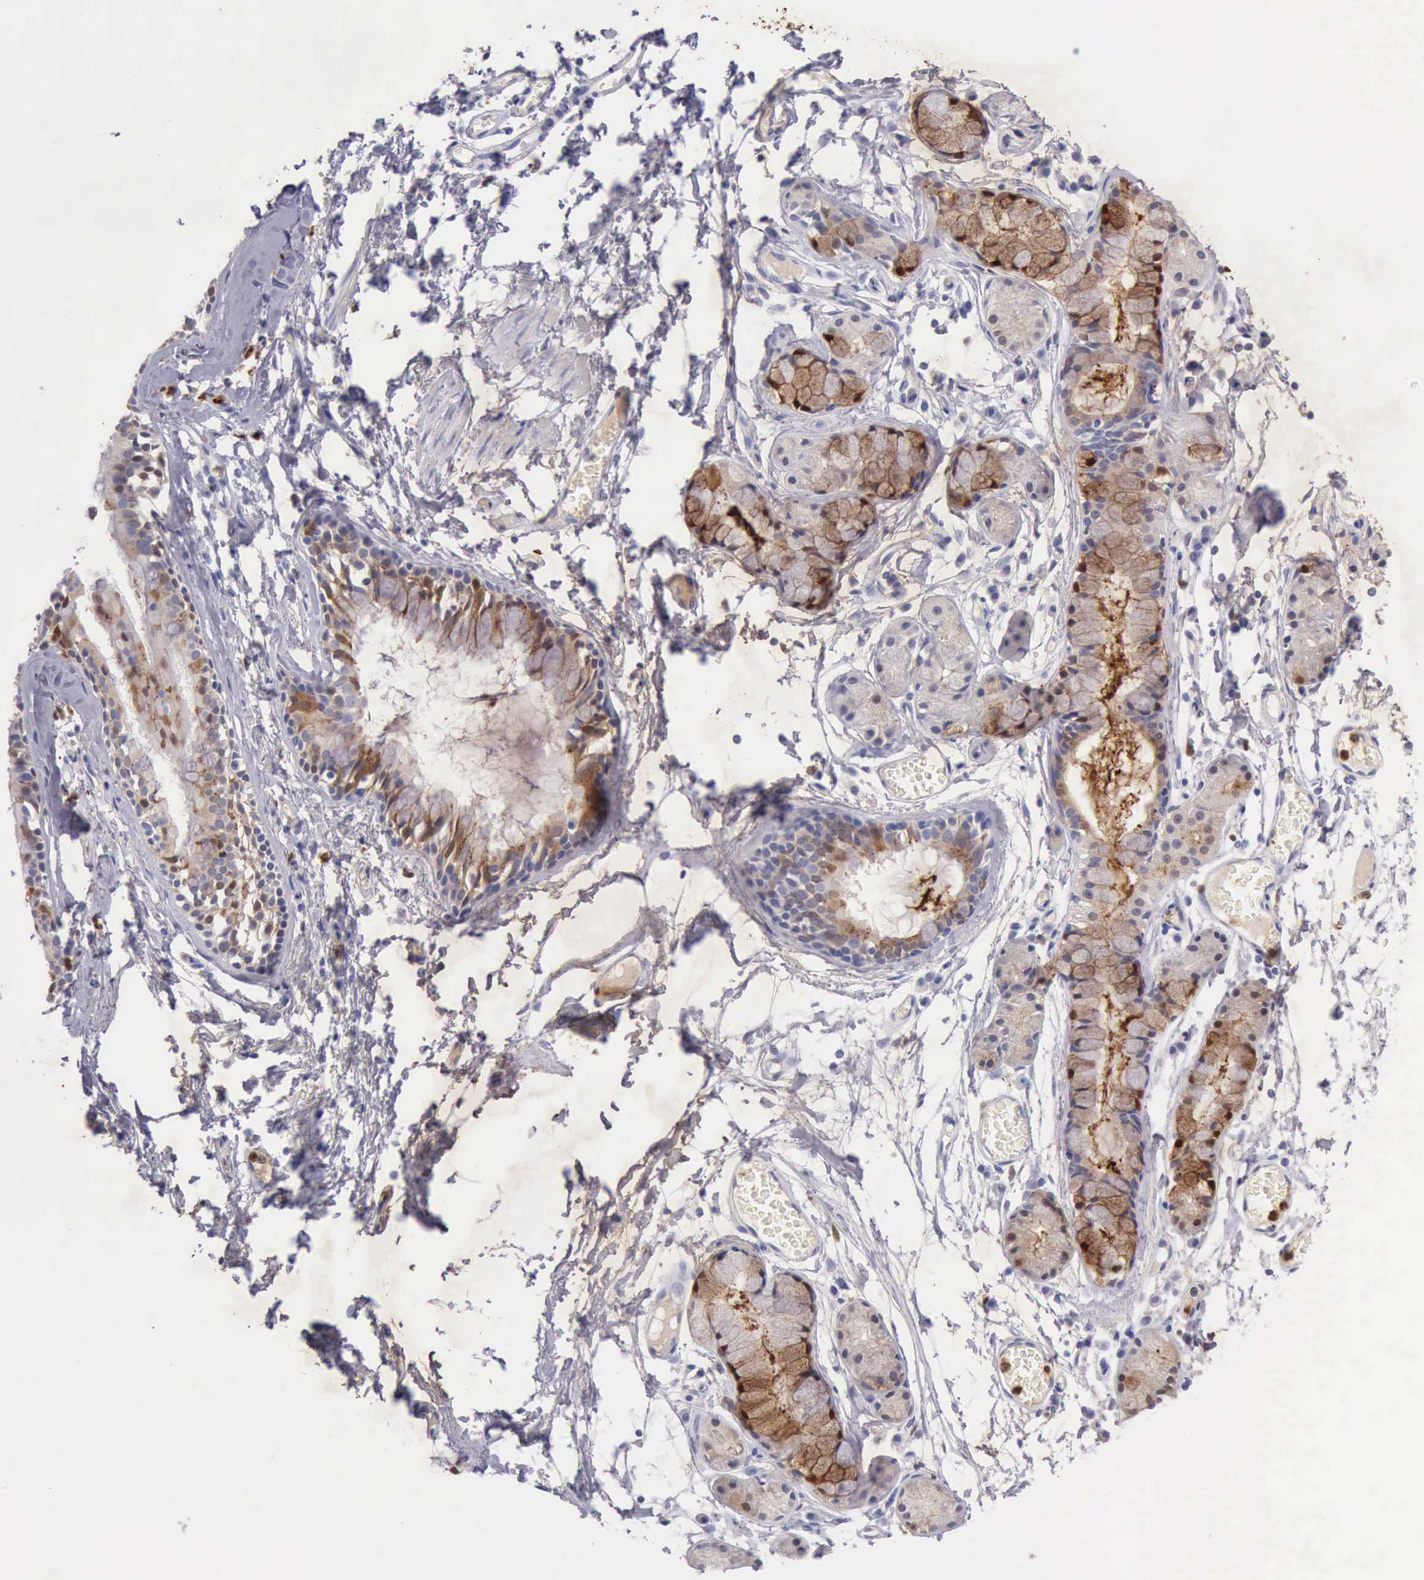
{"staining": {"intensity": "moderate", "quantity": ">75%", "location": "cytoplasmic/membranous"}, "tissue": "bronchus", "cell_type": "Respiratory epithelial cells", "image_type": "normal", "snomed": [{"axis": "morphology", "description": "Normal tissue, NOS"}, {"axis": "topography", "description": "Bronchus"}, {"axis": "topography", "description": "Lung"}], "caption": "Respiratory epithelial cells reveal medium levels of moderate cytoplasmic/membranous staining in approximately >75% of cells in unremarkable human bronchus.", "gene": "CSTA", "patient": {"sex": "female", "age": 56}}